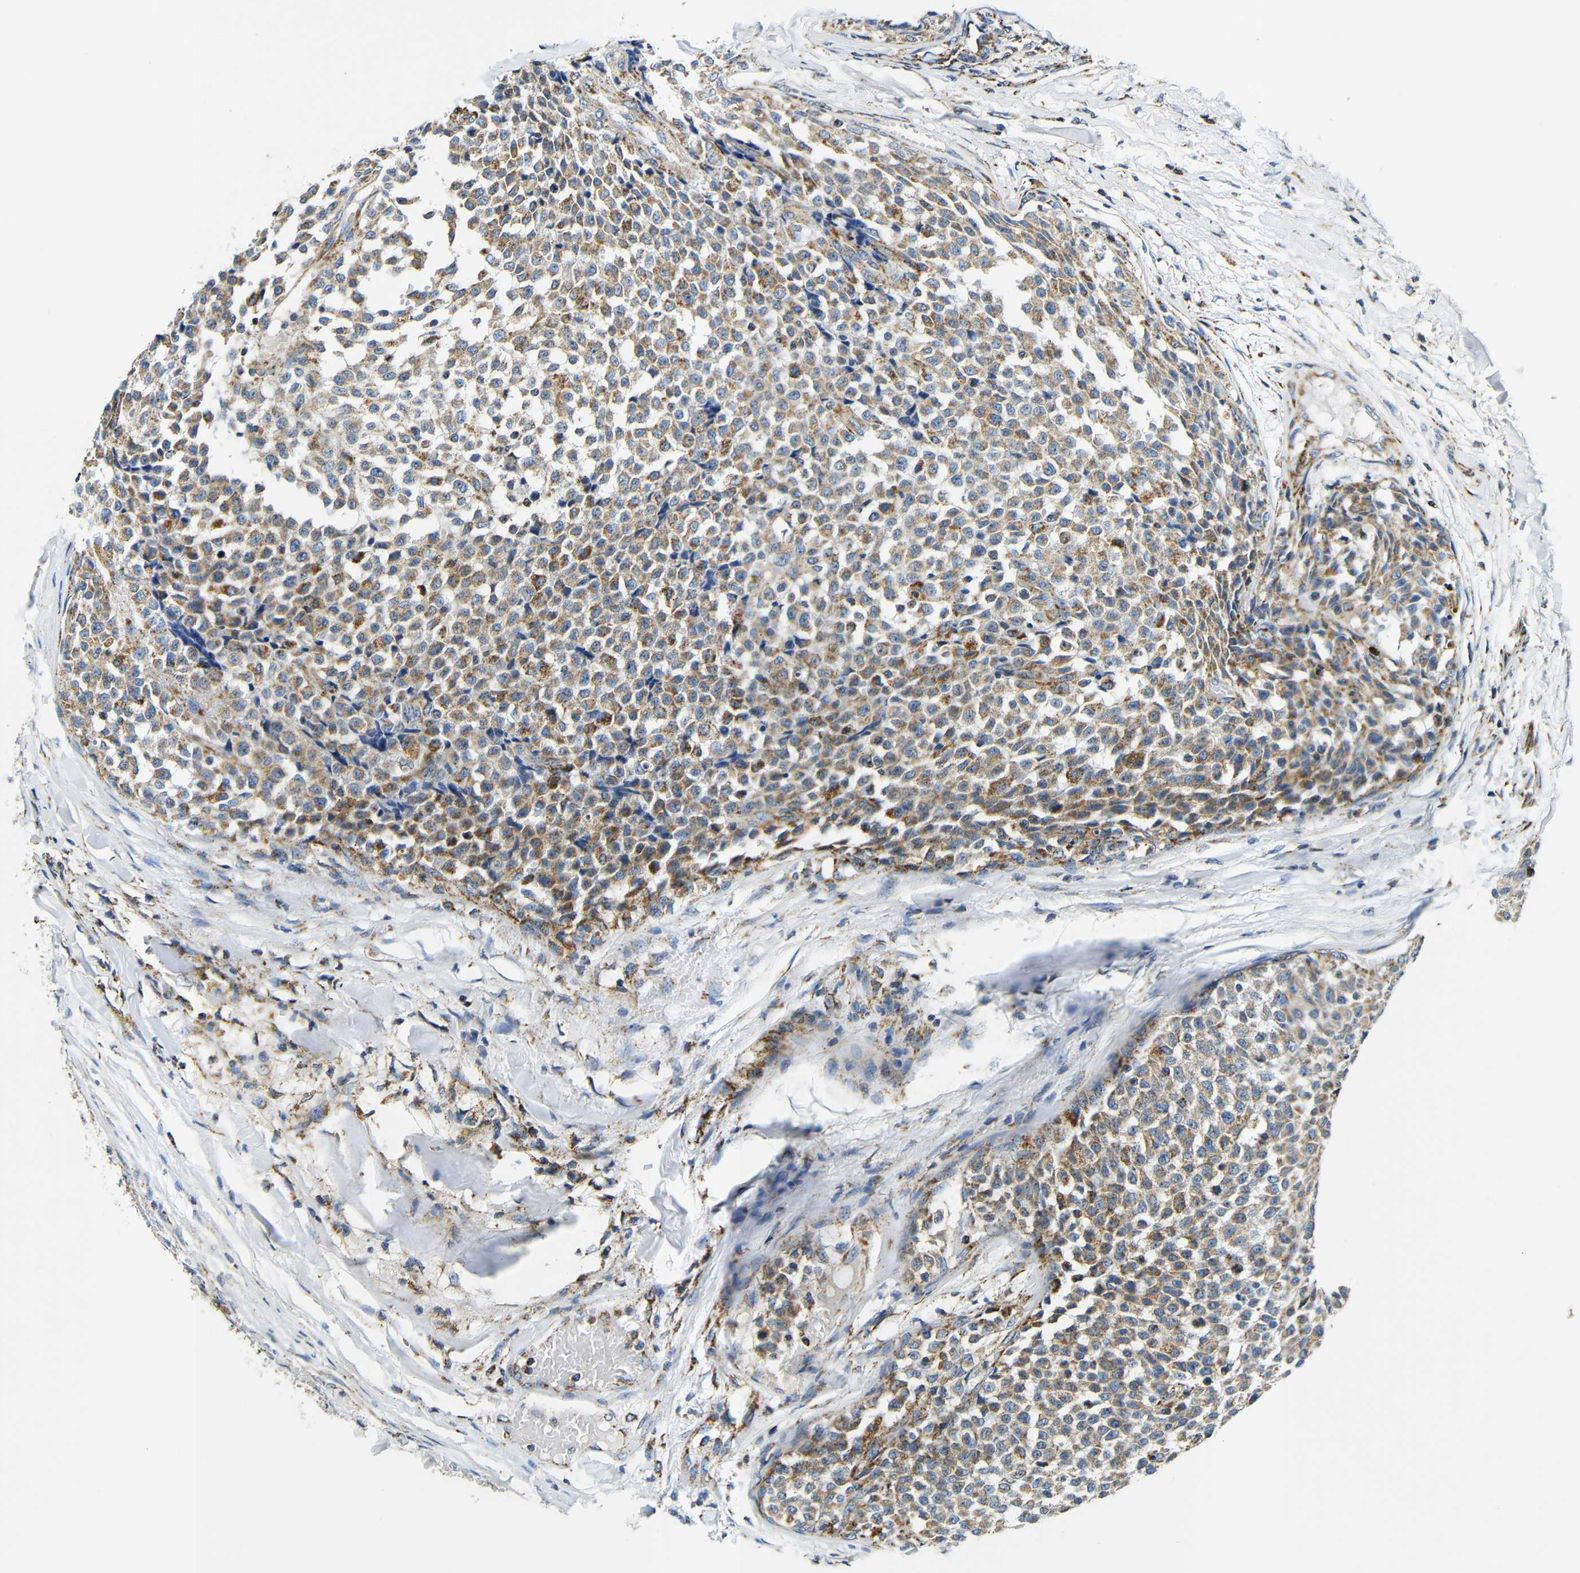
{"staining": {"intensity": "moderate", "quantity": ">75%", "location": "cytoplasmic/membranous"}, "tissue": "testis cancer", "cell_type": "Tumor cells", "image_type": "cancer", "snomed": [{"axis": "morphology", "description": "Seminoma, NOS"}, {"axis": "topography", "description": "Testis"}], "caption": "Immunohistochemistry (IHC) image of neoplastic tissue: testis cancer (seminoma) stained using IHC shows medium levels of moderate protein expression localized specifically in the cytoplasmic/membranous of tumor cells, appearing as a cytoplasmic/membranous brown color.", "gene": "GALNT18", "patient": {"sex": "male", "age": 59}}